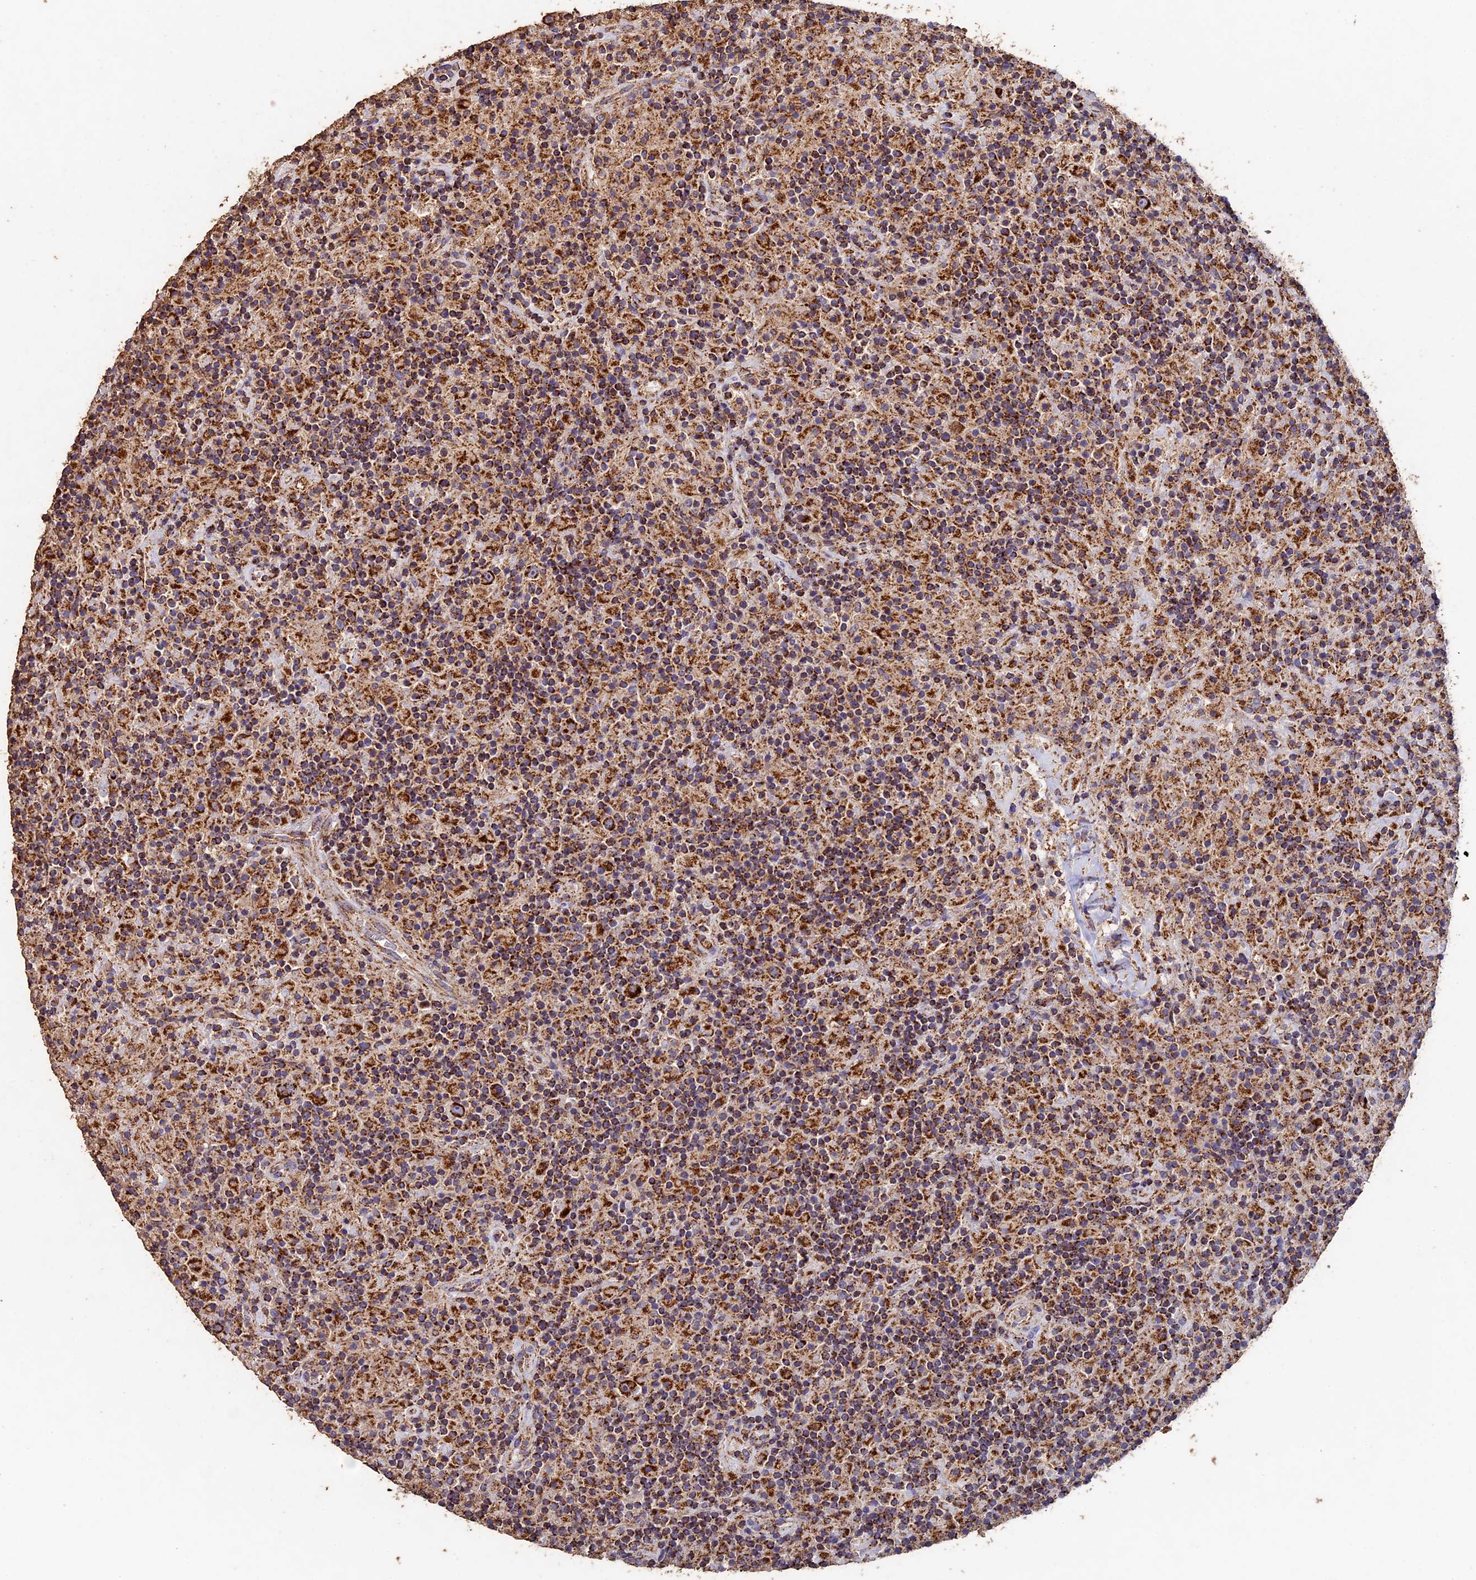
{"staining": {"intensity": "strong", "quantity": ">75%", "location": "cytoplasmic/membranous"}, "tissue": "lymphoma", "cell_type": "Tumor cells", "image_type": "cancer", "snomed": [{"axis": "morphology", "description": "Hodgkin's disease, NOS"}, {"axis": "topography", "description": "Lymph node"}], "caption": "A histopathology image showing strong cytoplasmic/membranous staining in approximately >75% of tumor cells in Hodgkin's disease, as visualized by brown immunohistochemical staining.", "gene": "ADAT1", "patient": {"sex": "male", "age": 70}}